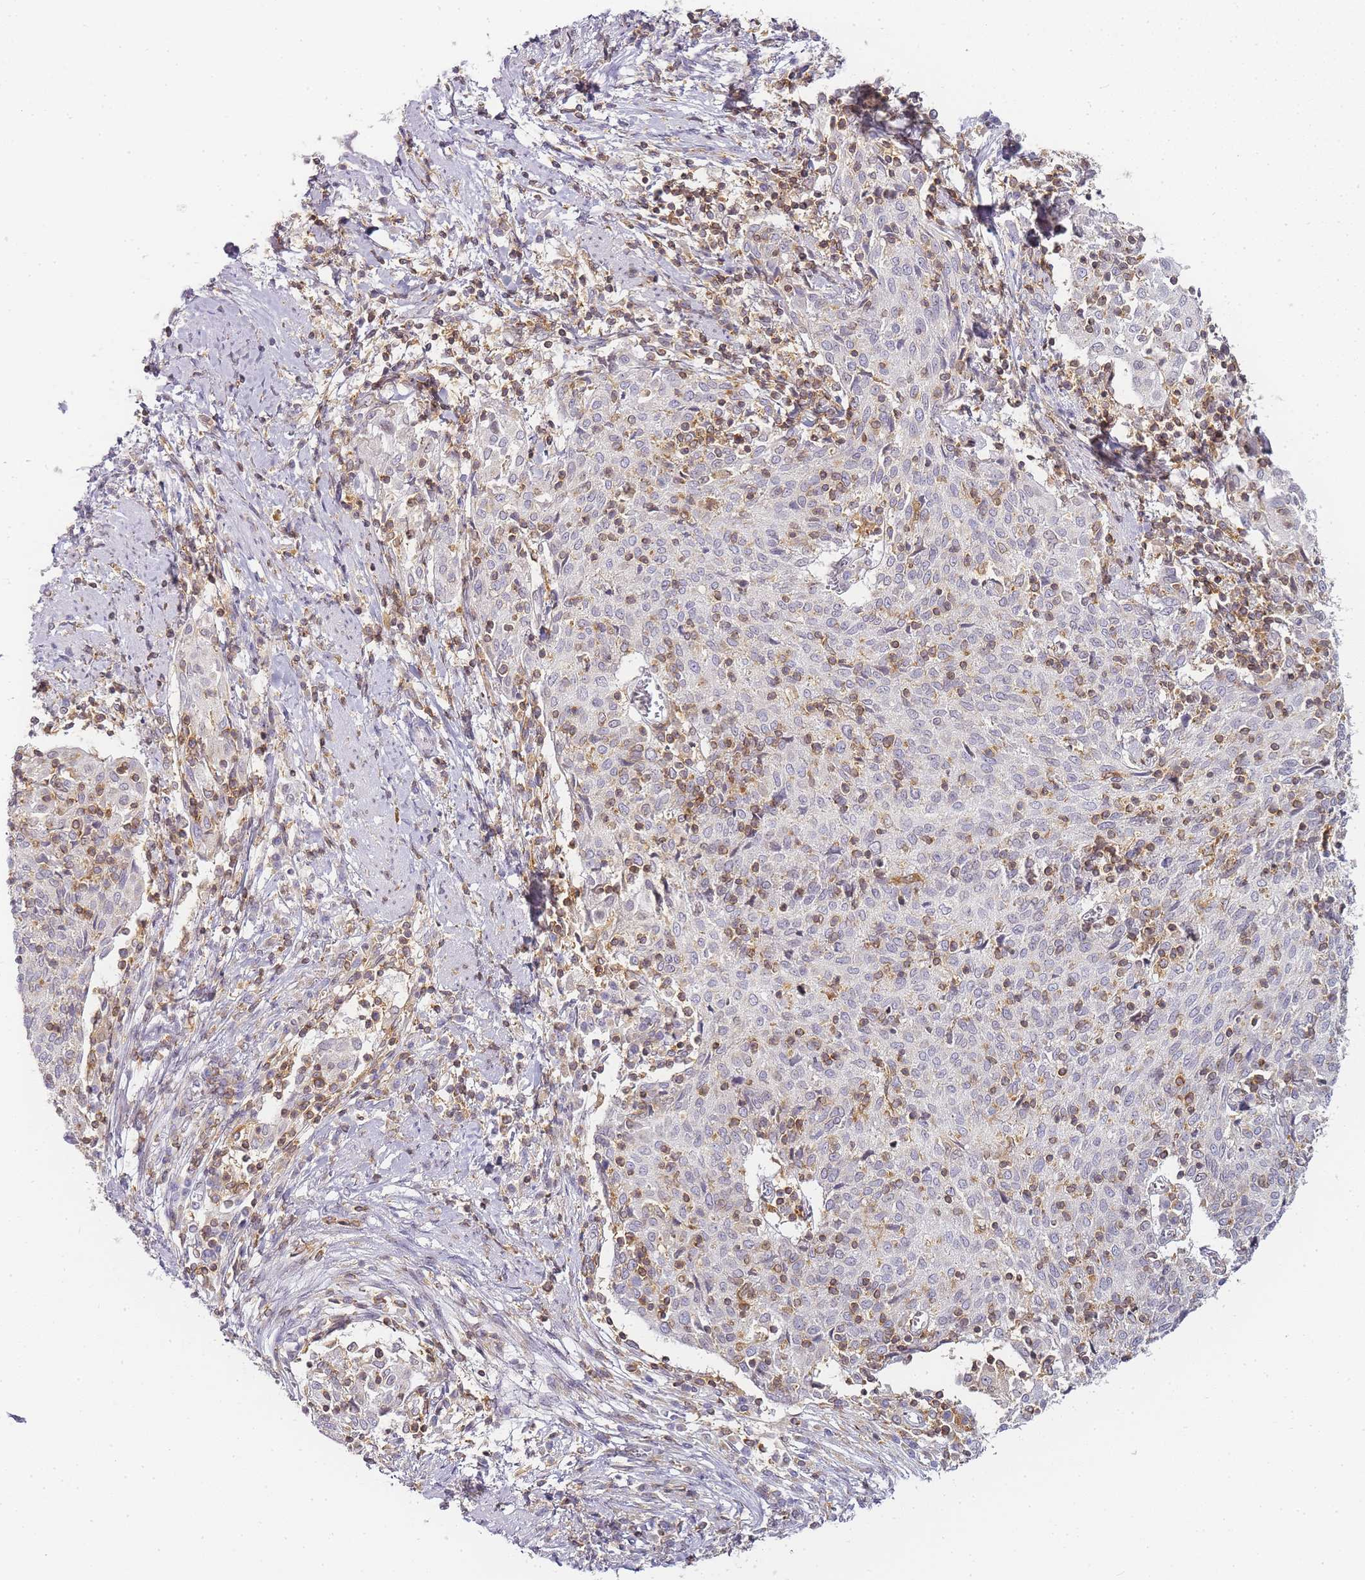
{"staining": {"intensity": "negative", "quantity": "none", "location": "none"}, "tissue": "cervical cancer", "cell_type": "Tumor cells", "image_type": "cancer", "snomed": [{"axis": "morphology", "description": "Squamous cell carcinoma, NOS"}, {"axis": "topography", "description": "Cervix"}], "caption": "Human squamous cell carcinoma (cervical) stained for a protein using IHC shows no staining in tumor cells.", "gene": "JAKMIP1", "patient": {"sex": "female", "age": 52}}